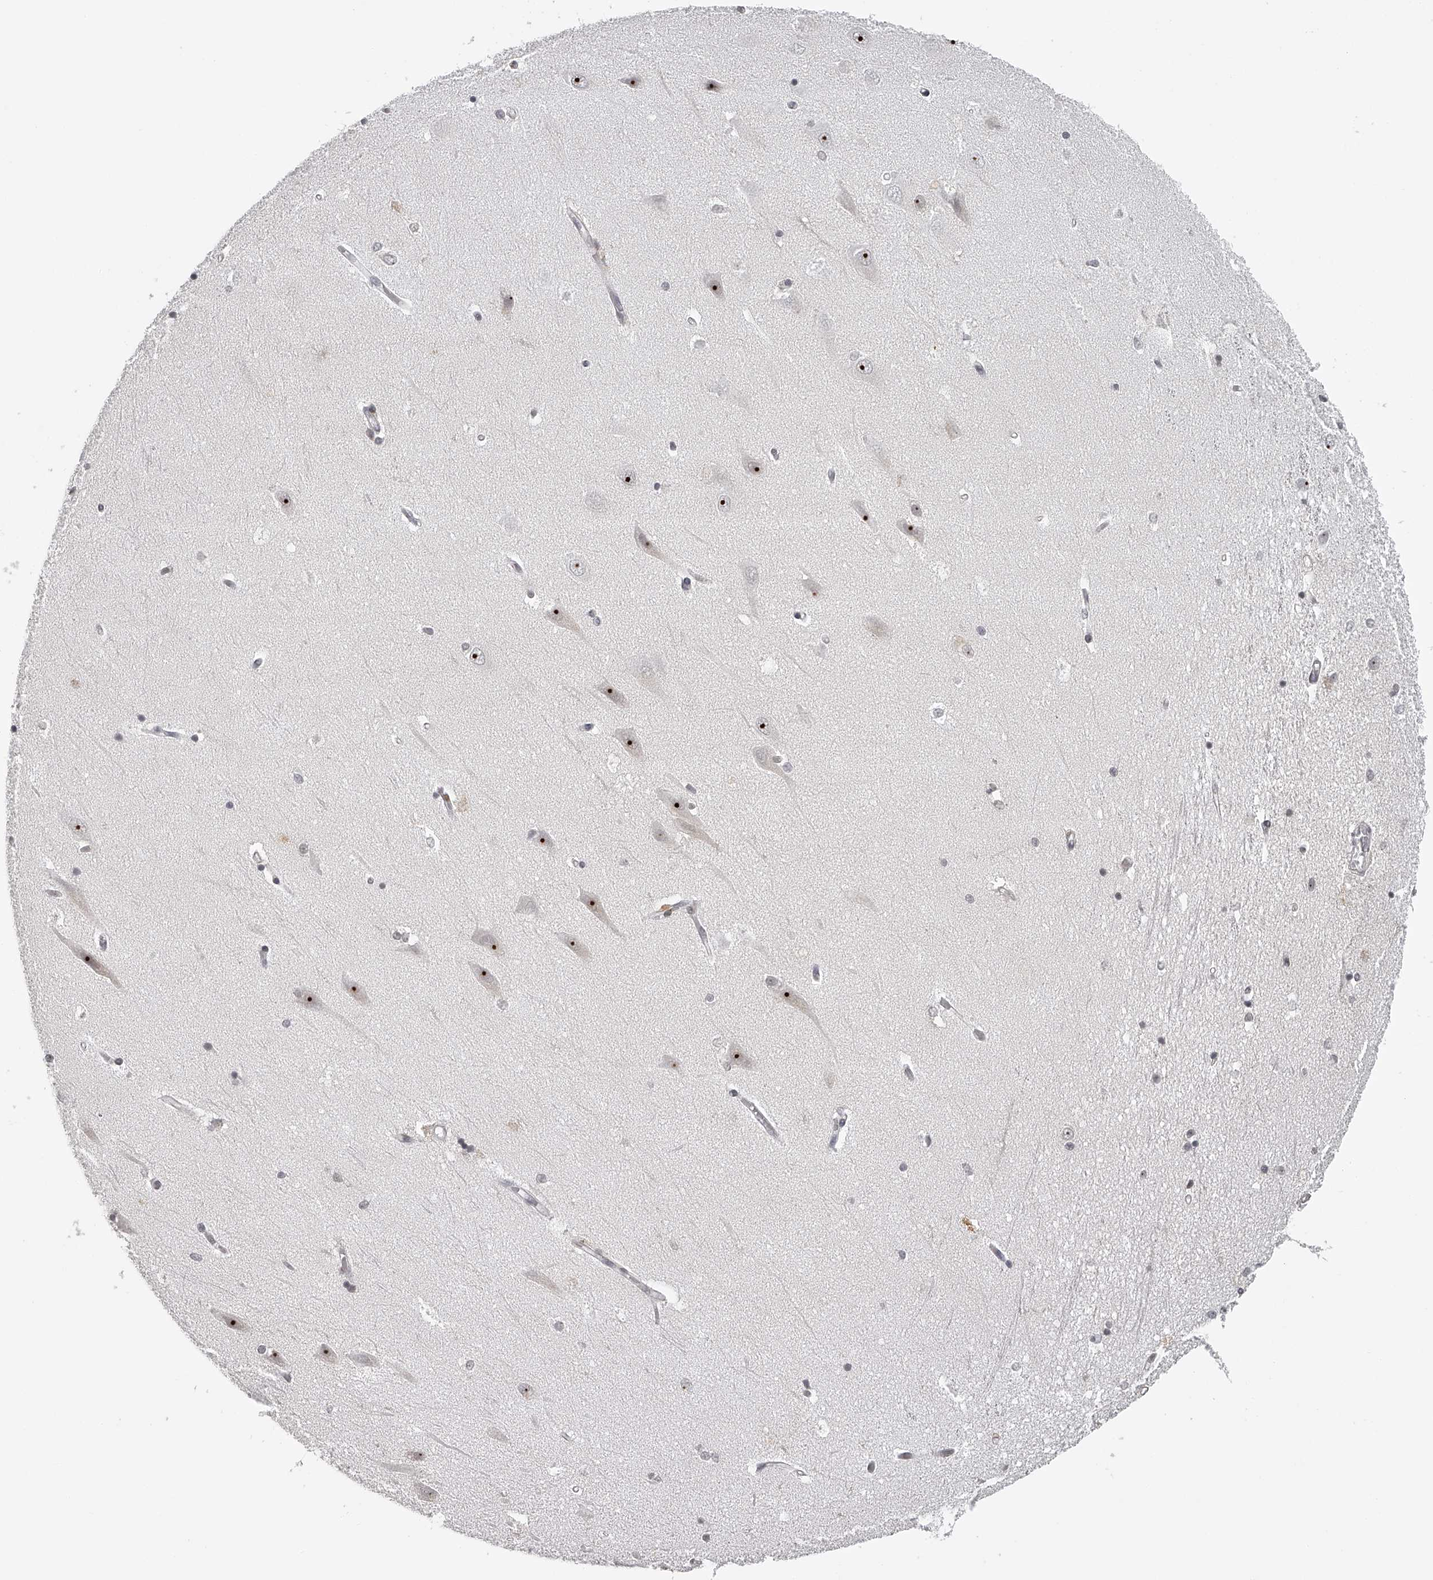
{"staining": {"intensity": "weak", "quantity": "<25%", "location": "nuclear"}, "tissue": "hippocampus", "cell_type": "Glial cells", "image_type": "normal", "snomed": [{"axis": "morphology", "description": "Normal tissue, NOS"}, {"axis": "topography", "description": "Hippocampus"}], "caption": "Immunohistochemistry (IHC) of unremarkable human hippocampus shows no positivity in glial cells.", "gene": "RNF220", "patient": {"sex": "male", "age": 45}}